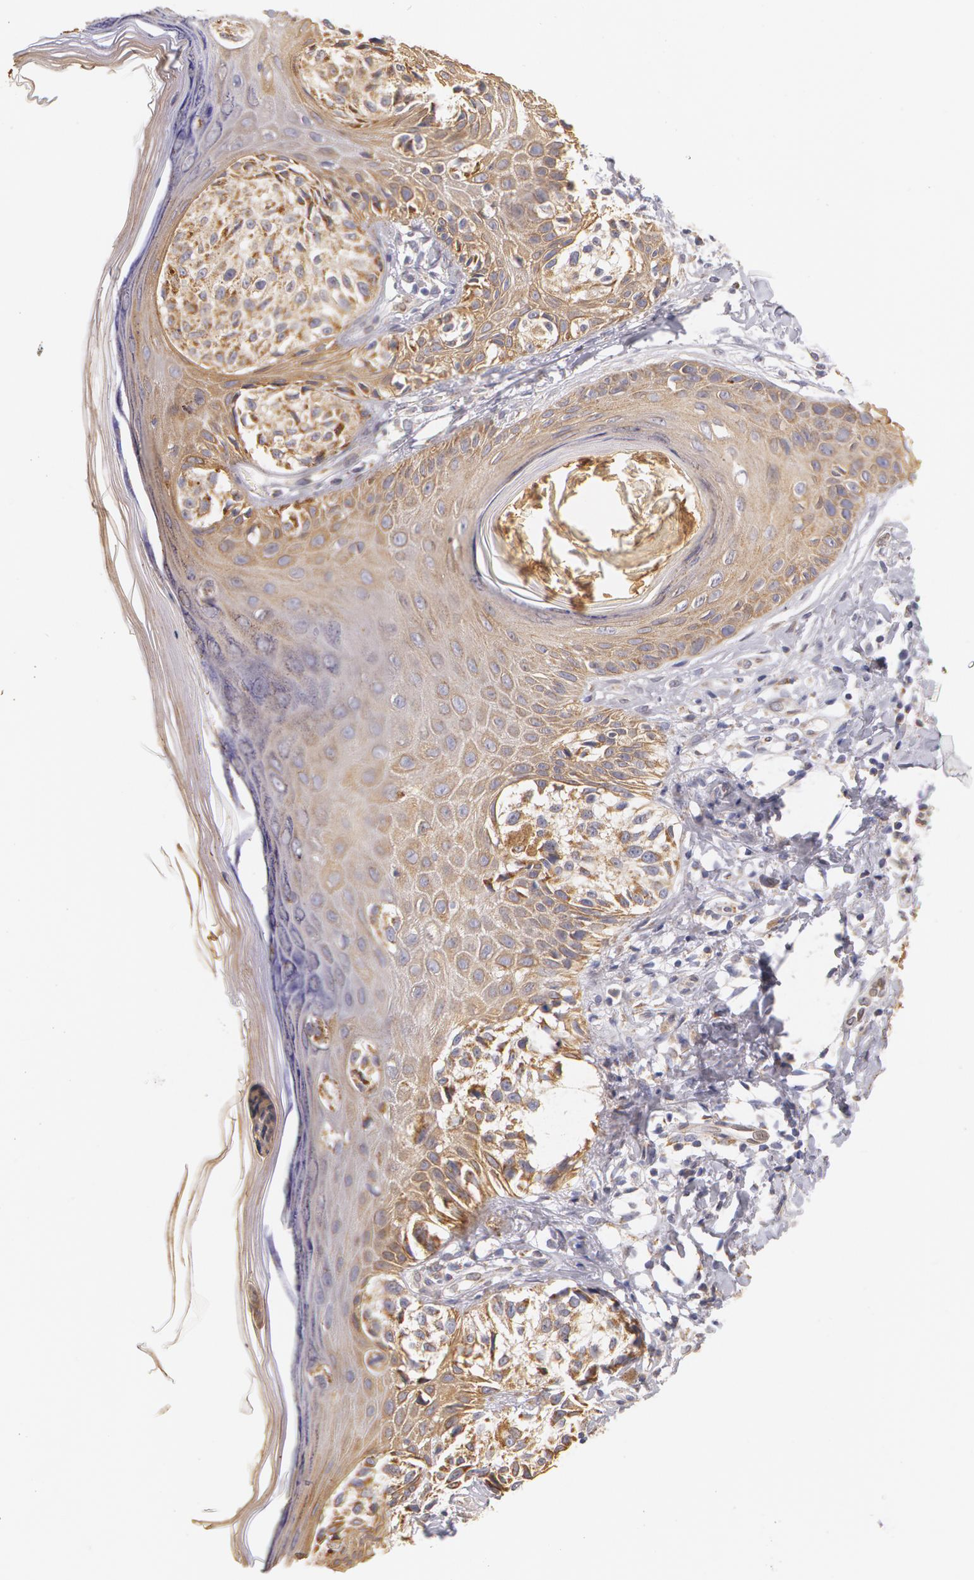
{"staining": {"intensity": "moderate", "quantity": ">75%", "location": "cytoplasmic/membranous"}, "tissue": "melanoma", "cell_type": "Tumor cells", "image_type": "cancer", "snomed": [{"axis": "morphology", "description": "Malignant melanoma, NOS"}, {"axis": "topography", "description": "Skin"}], "caption": "Human melanoma stained with a brown dye reveals moderate cytoplasmic/membranous positive positivity in approximately >75% of tumor cells.", "gene": "KRT18", "patient": {"sex": "male", "age": 57}}